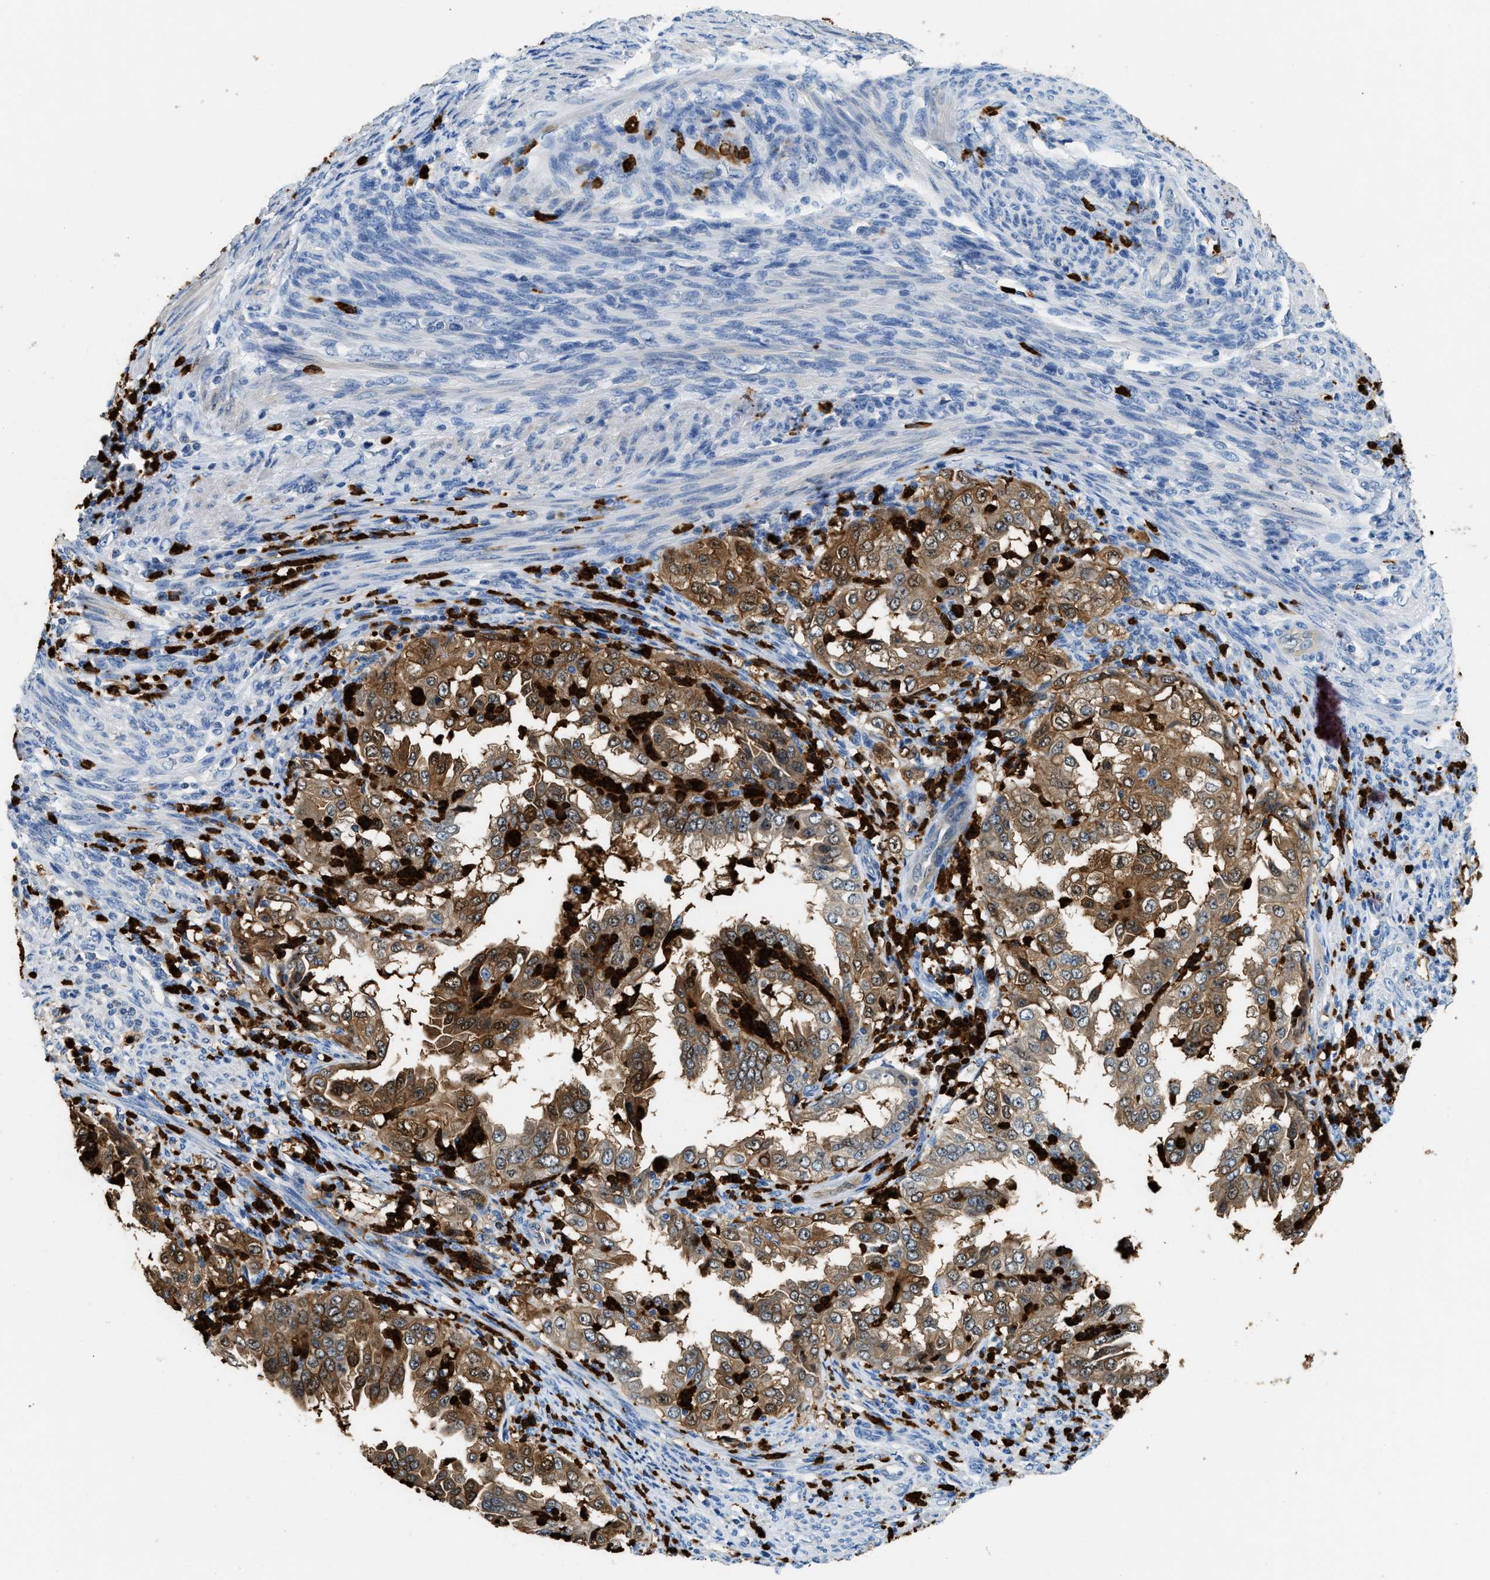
{"staining": {"intensity": "moderate", "quantity": ">75%", "location": "cytoplasmic/membranous"}, "tissue": "endometrial cancer", "cell_type": "Tumor cells", "image_type": "cancer", "snomed": [{"axis": "morphology", "description": "Adenocarcinoma, NOS"}, {"axis": "topography", "description": "Endometrium"}], "caption": "Endometrial cancer (adenocarcinoma) stained with DAB (3,3'-diaminobenzidine) IHC demonstrates medium levels of moderate cytoplasmic/membranous positivity in about >75% of tumor cells. (DAB (3,3'-diaminobenzidine) IHC with brightfield microscopy, high magnification).", "gene": "ANXA3", "patient": {"sex": "female", "age": 85}}